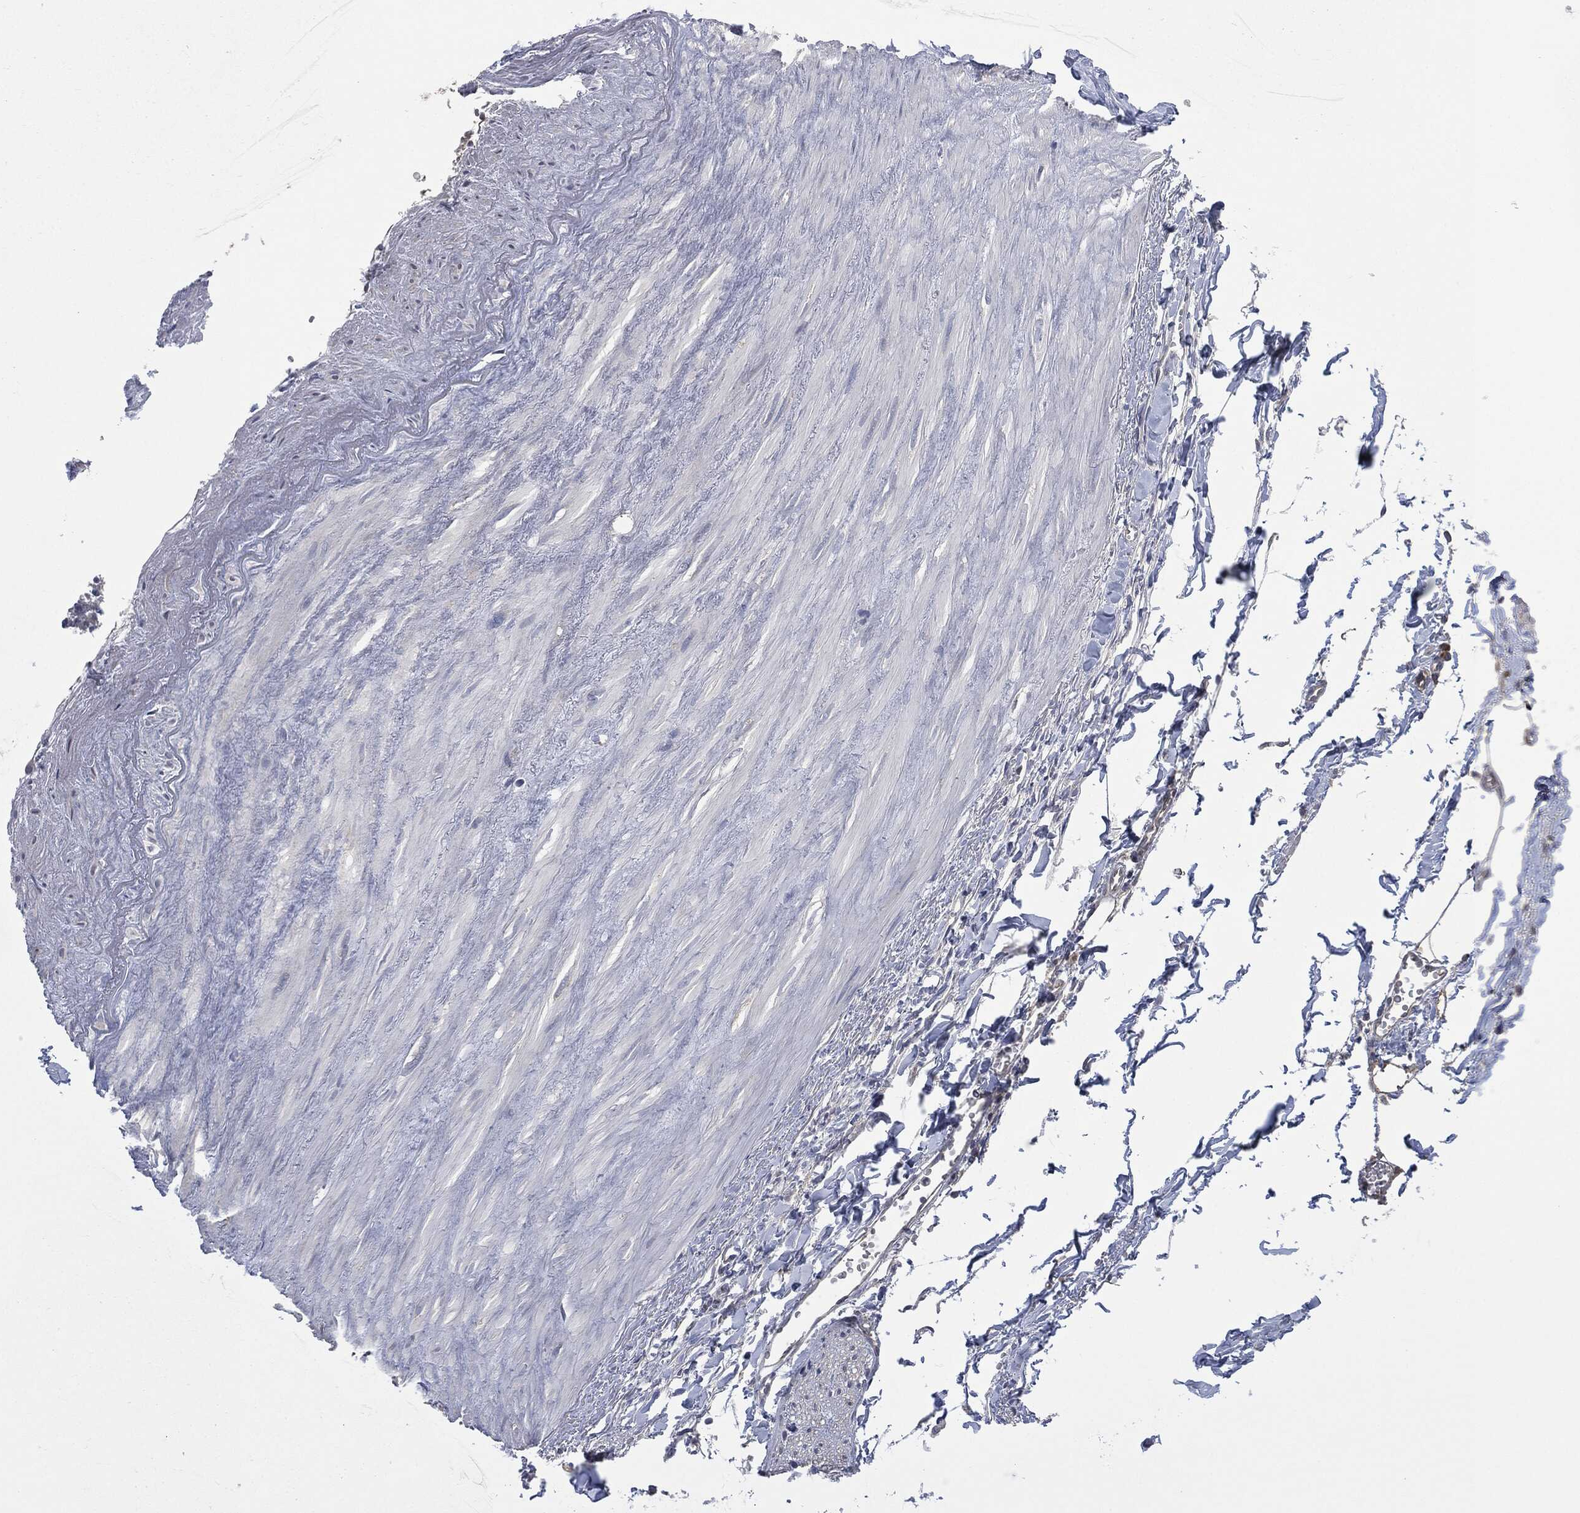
{"staining": {"intensity": "negative", "quantity": "none", "location": "none"}, "tissue": "adipose tissue", "cell_type": "Adipocytes", "image_type": "normal", "snomed": [{"axis": "morphology", "description": "Normal tissue, NOS"}, {"axis": "morphology", "description": "Adenocarcinoma, NOS"}, {"axis": "topography", "description": "Pancreas"}, {"axis": "topography", "description": "Peripheral nerve tissue"}], "caption": "A high-resolution photomicrograph shows immunohistochemistry staining of unremarkable adipose tissue, which exhibits no significant positivity in adipocytes. (DAB (3,3'-diaminobenzidine) immunohistochemistry (IHC), high magnification).", "gene": "IL1RN", "patient": {"sex": "male", "age": 61}}